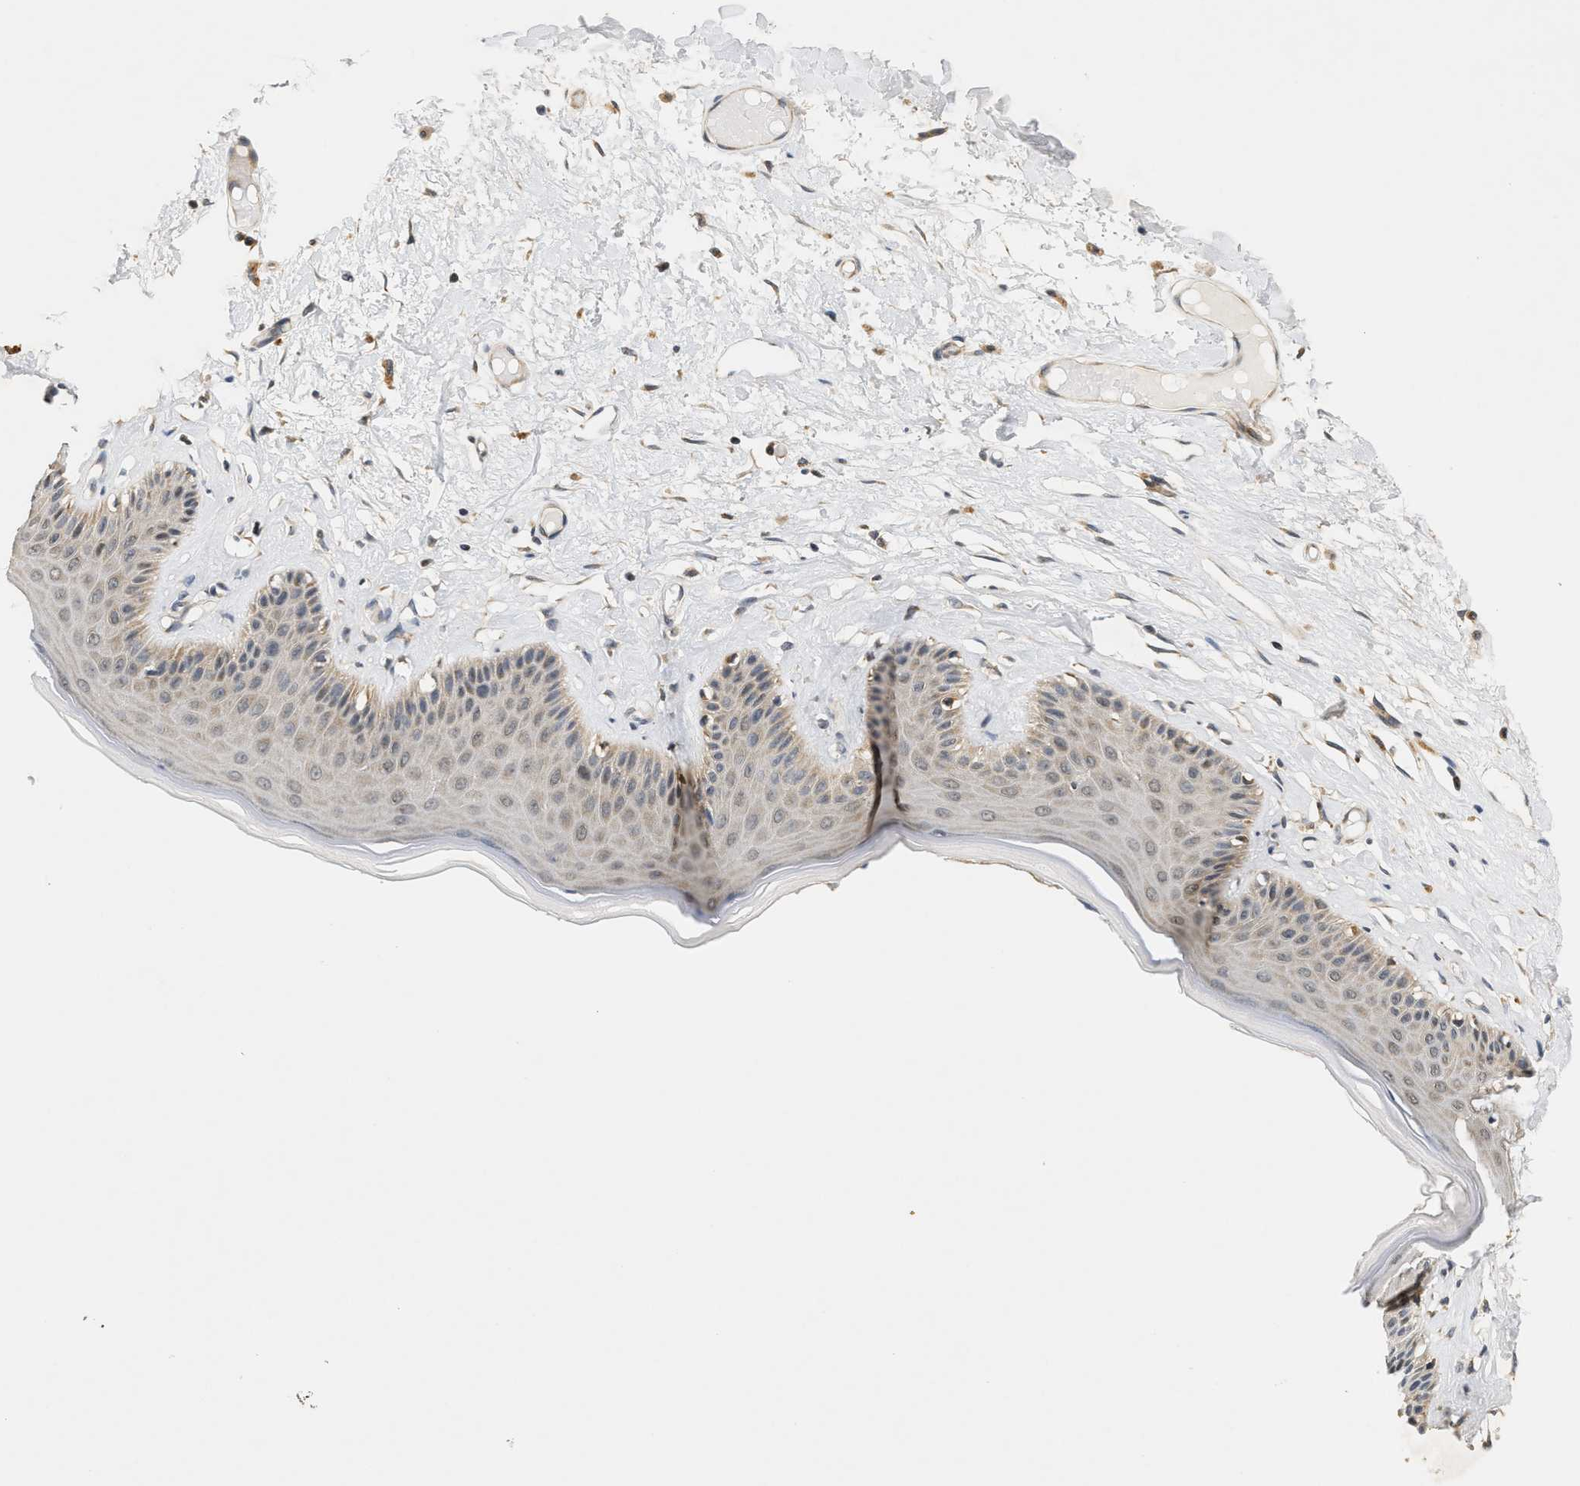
{"staining": {"intensity": "moderate", "quantity": ">75%", "location": "cytoplasmic/membranous"}, "tissue": "skin", "cell_type": "Epidermal cells", "image_type": "normal", "snomed": [{"axis": "morphology", "description": "Normal tissue, NOS"}, {"axis": "topography", "description": "Vulva"}], "caption": "Immunohistochemical staining of unremarkable skin exhibits moderate cytoplasmic/membranous protein positivity in approximately >75% of epidermal cells. The staining is performed using DAB (3,3'-diaminobenzidine) brown chromogen to label protein expression. The nuclei are counter-stained blue using hematoxylin.", "gene": "GIGYF1", "patient": {"sex": "female", "age": 73}}